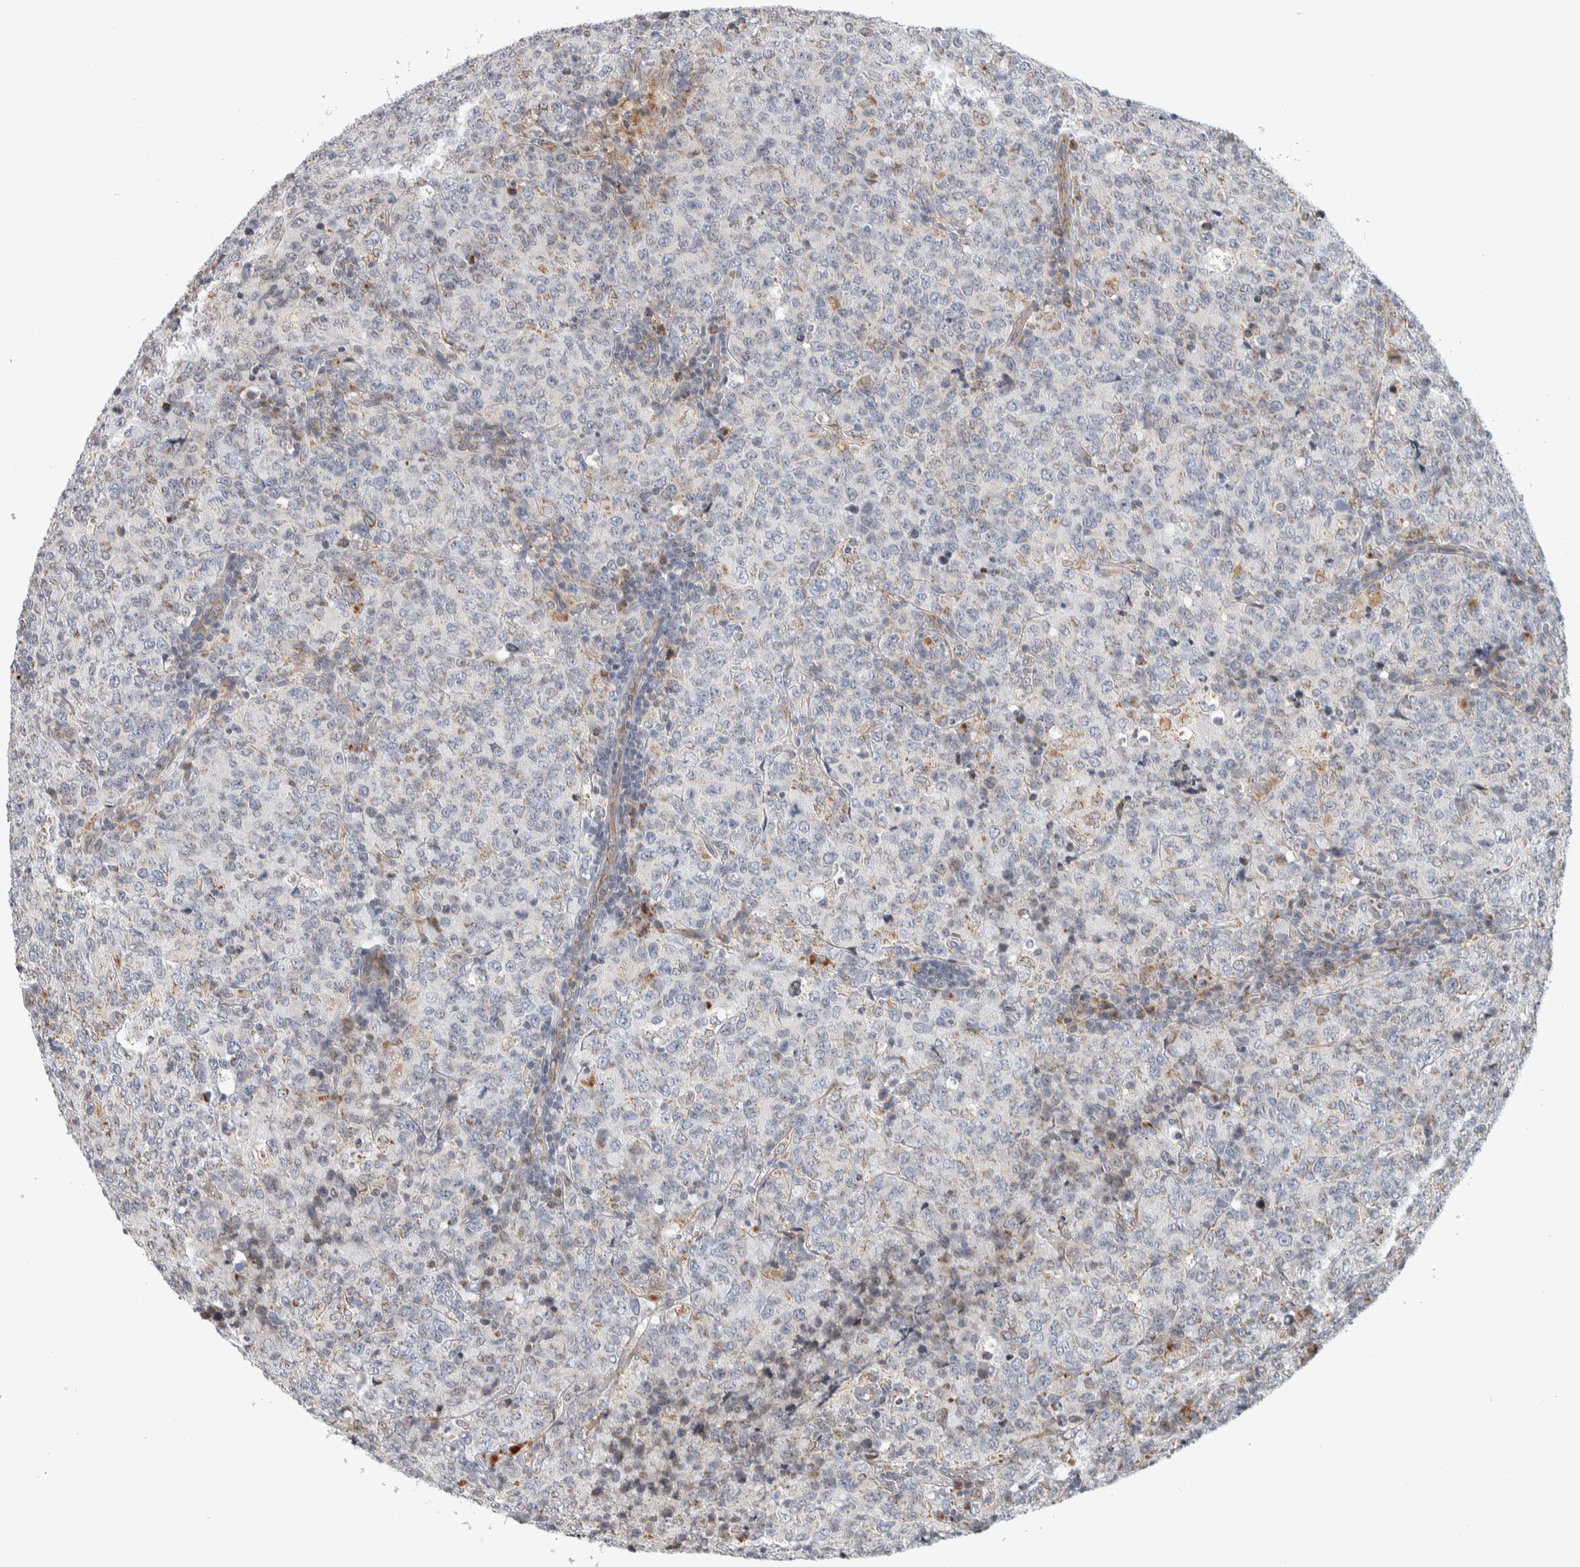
{"staining": {"intensity": "weak", "quantity": "<25%", "location": "cytoplasmic/membranous"}, "tissue": "lymphoma", "cell_type": "Tumor cells", "image_type": "cancer", "snomed": [{"axis": "morphology", "description": "Malignant lymphoma, non-Hodgkin's type, High grade"}, {"axis": "topography", "description": "Tonsil"}], "caption": "Malignant lymphoma, non-Hodgkin's type (high-grade) was stained to show a protein in brown. There is no significant expression in tumor cells. (DAB (3,3'-diaminobenzidine) immunohistochemistry (IHC) visualized using brightfield microscopy, high magnification).", "gene": "AFP", "patient": {"sex": "female", "age": 36}}